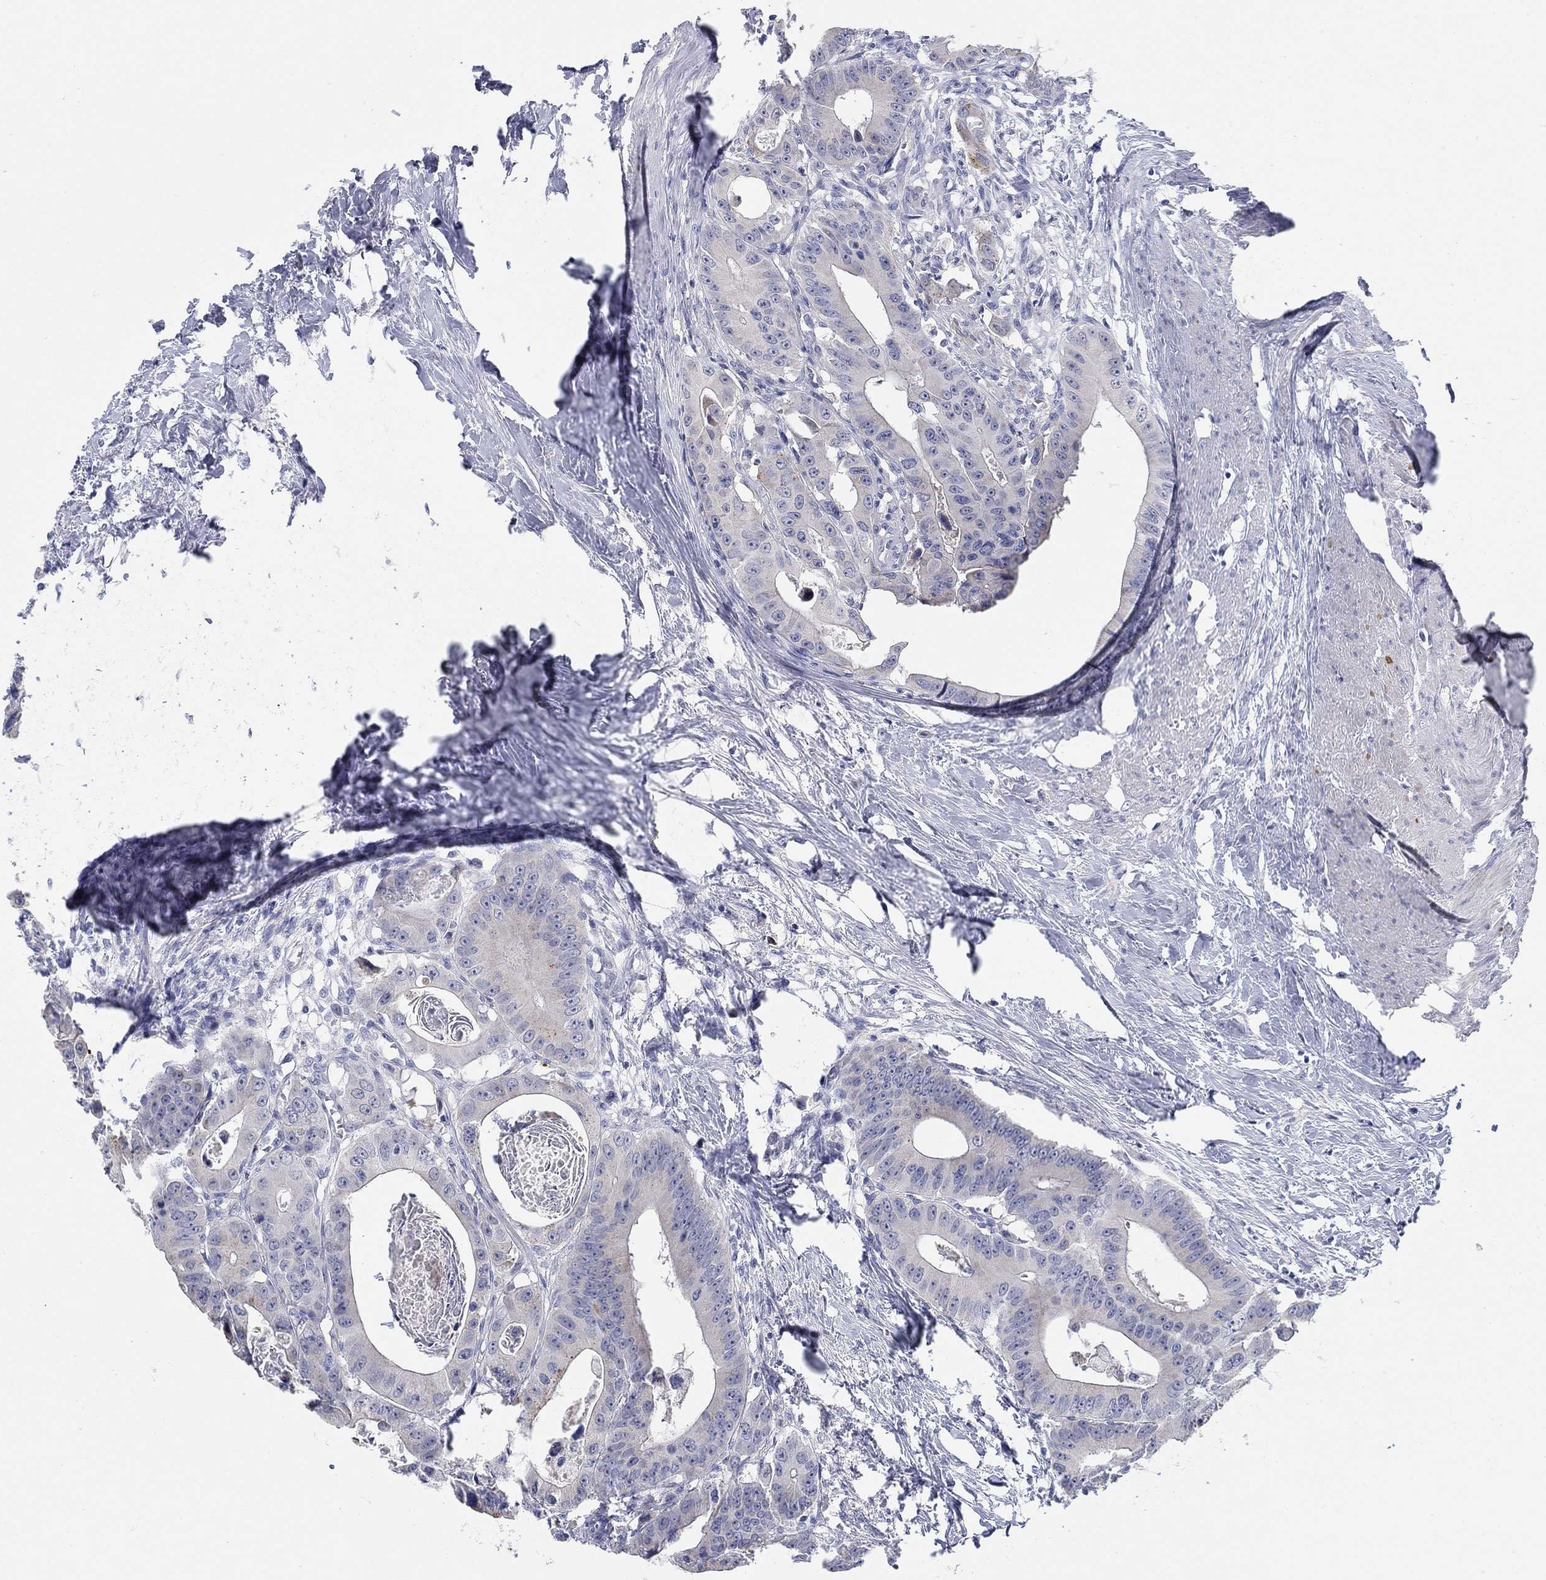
{"staining": {"intensity": "negative", "quantity": "none", "location": "none"}, "tissue": "colorectal cancer", "cell_type": "Tumor cells", "image_type": "cancer", "snomed": [{"axis": "morphology", "description": "Adenocarcinoma, NOS"}, {"axis": "topography", "description": "Rectum"}], "caption": "Immunohistochemistry (IHC) histopathology image of neoplastic tissue: colorectal cancer stained with DAB (3,3'-diaminobenzidine) shows no significant protein expression in tumor cells.", "gene": "SMIM18", "patient": {"sex": "male", "age": 64}}